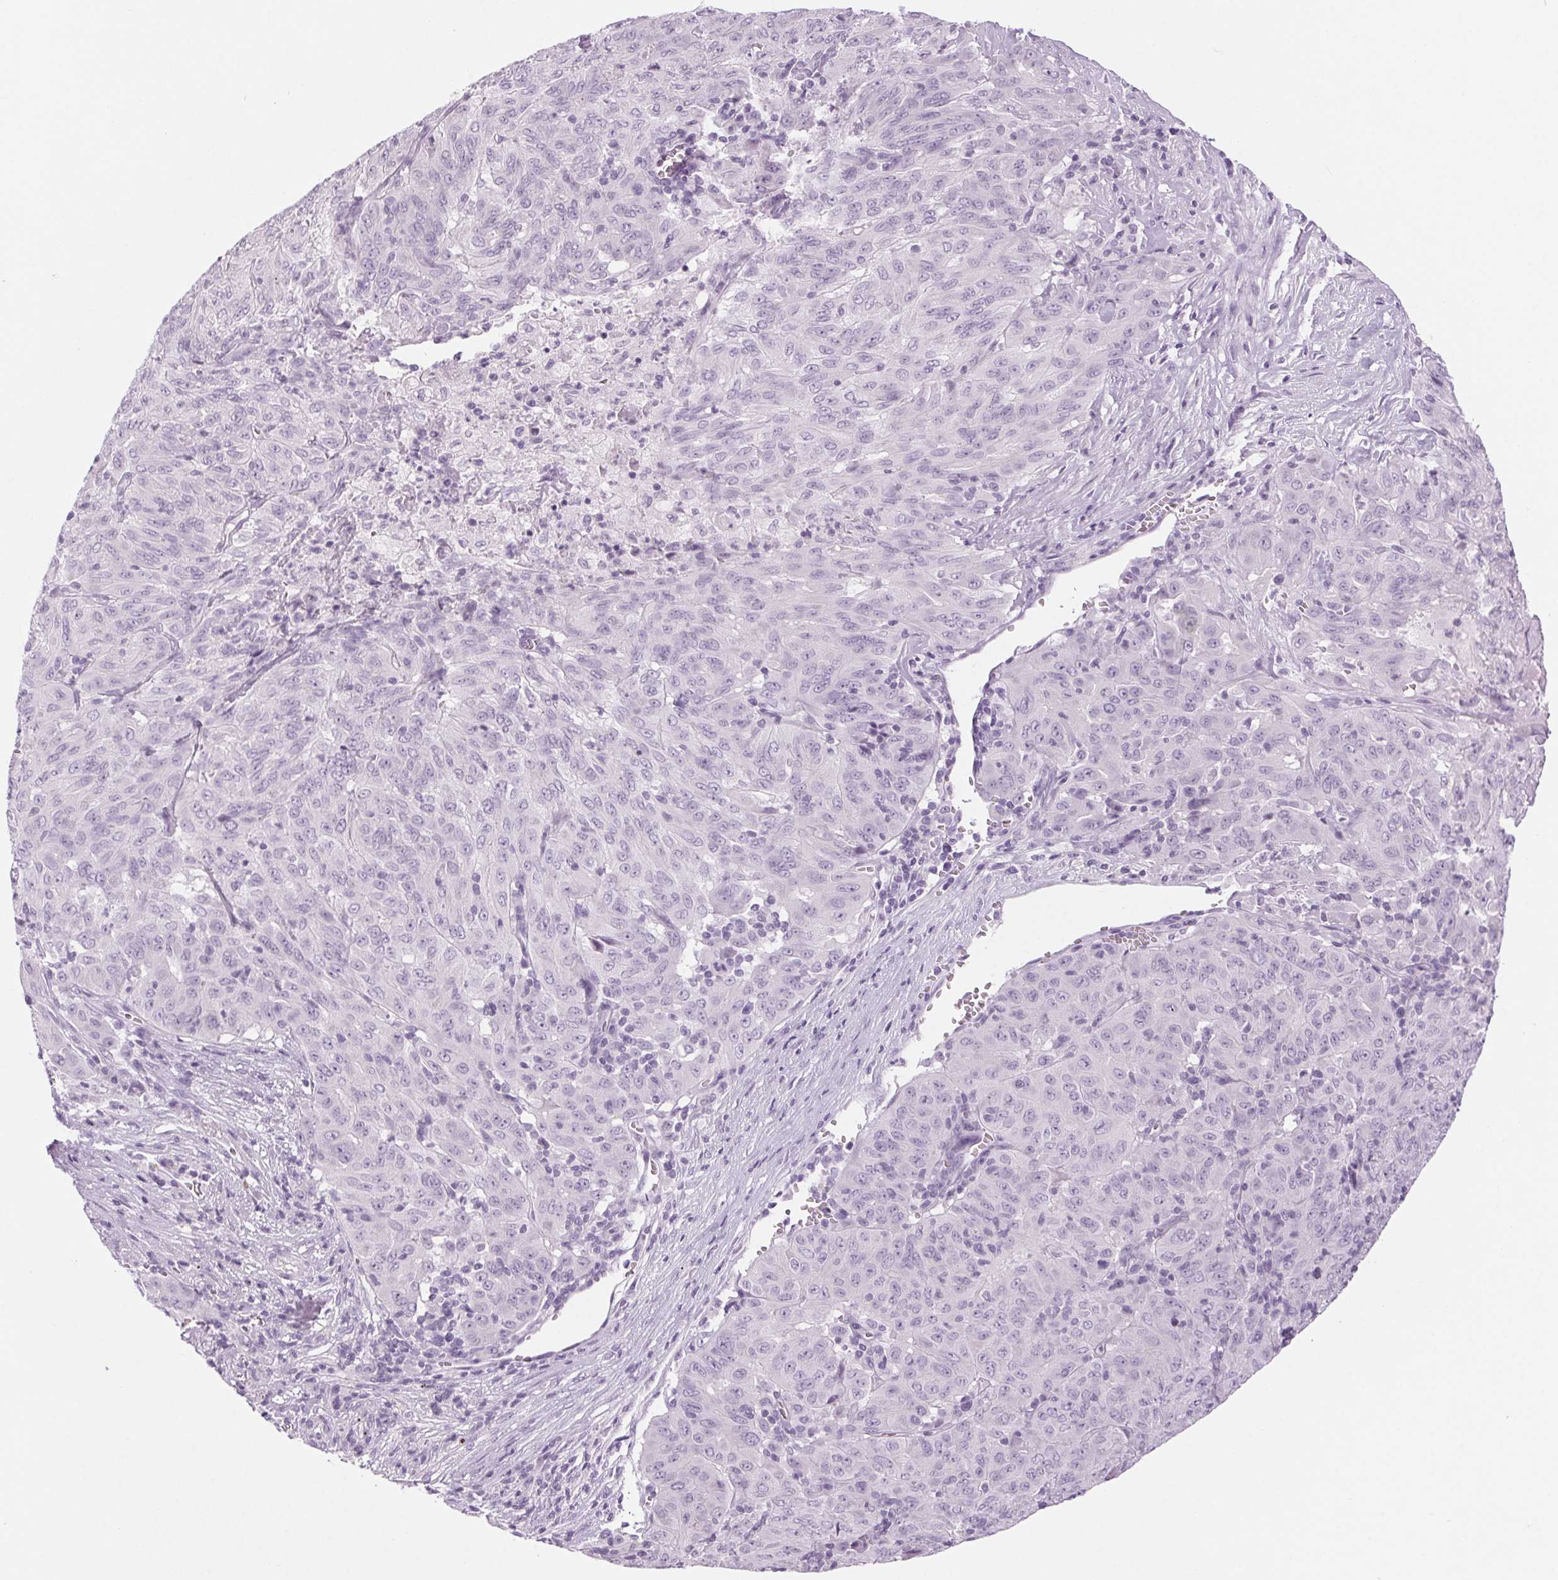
{"staining": {"intensity": "negative", "quantity": "none", "location": "none"}, "tissue": "pancreatic cancer", "cell_type": "Tumor cells", "image_type": "cancer", "snomed": [{"axis": "morphology", "description": "Adenocarcinoma, NOS"}, {"axis": "topography", "description": "Pancreas"}], "caption": "The immunohistochemistry image has no significant expression in tumor cells of pancreatic cancer tissue.", "gene": "LRP2", "patient": {"sex": "male", "age": 63}}